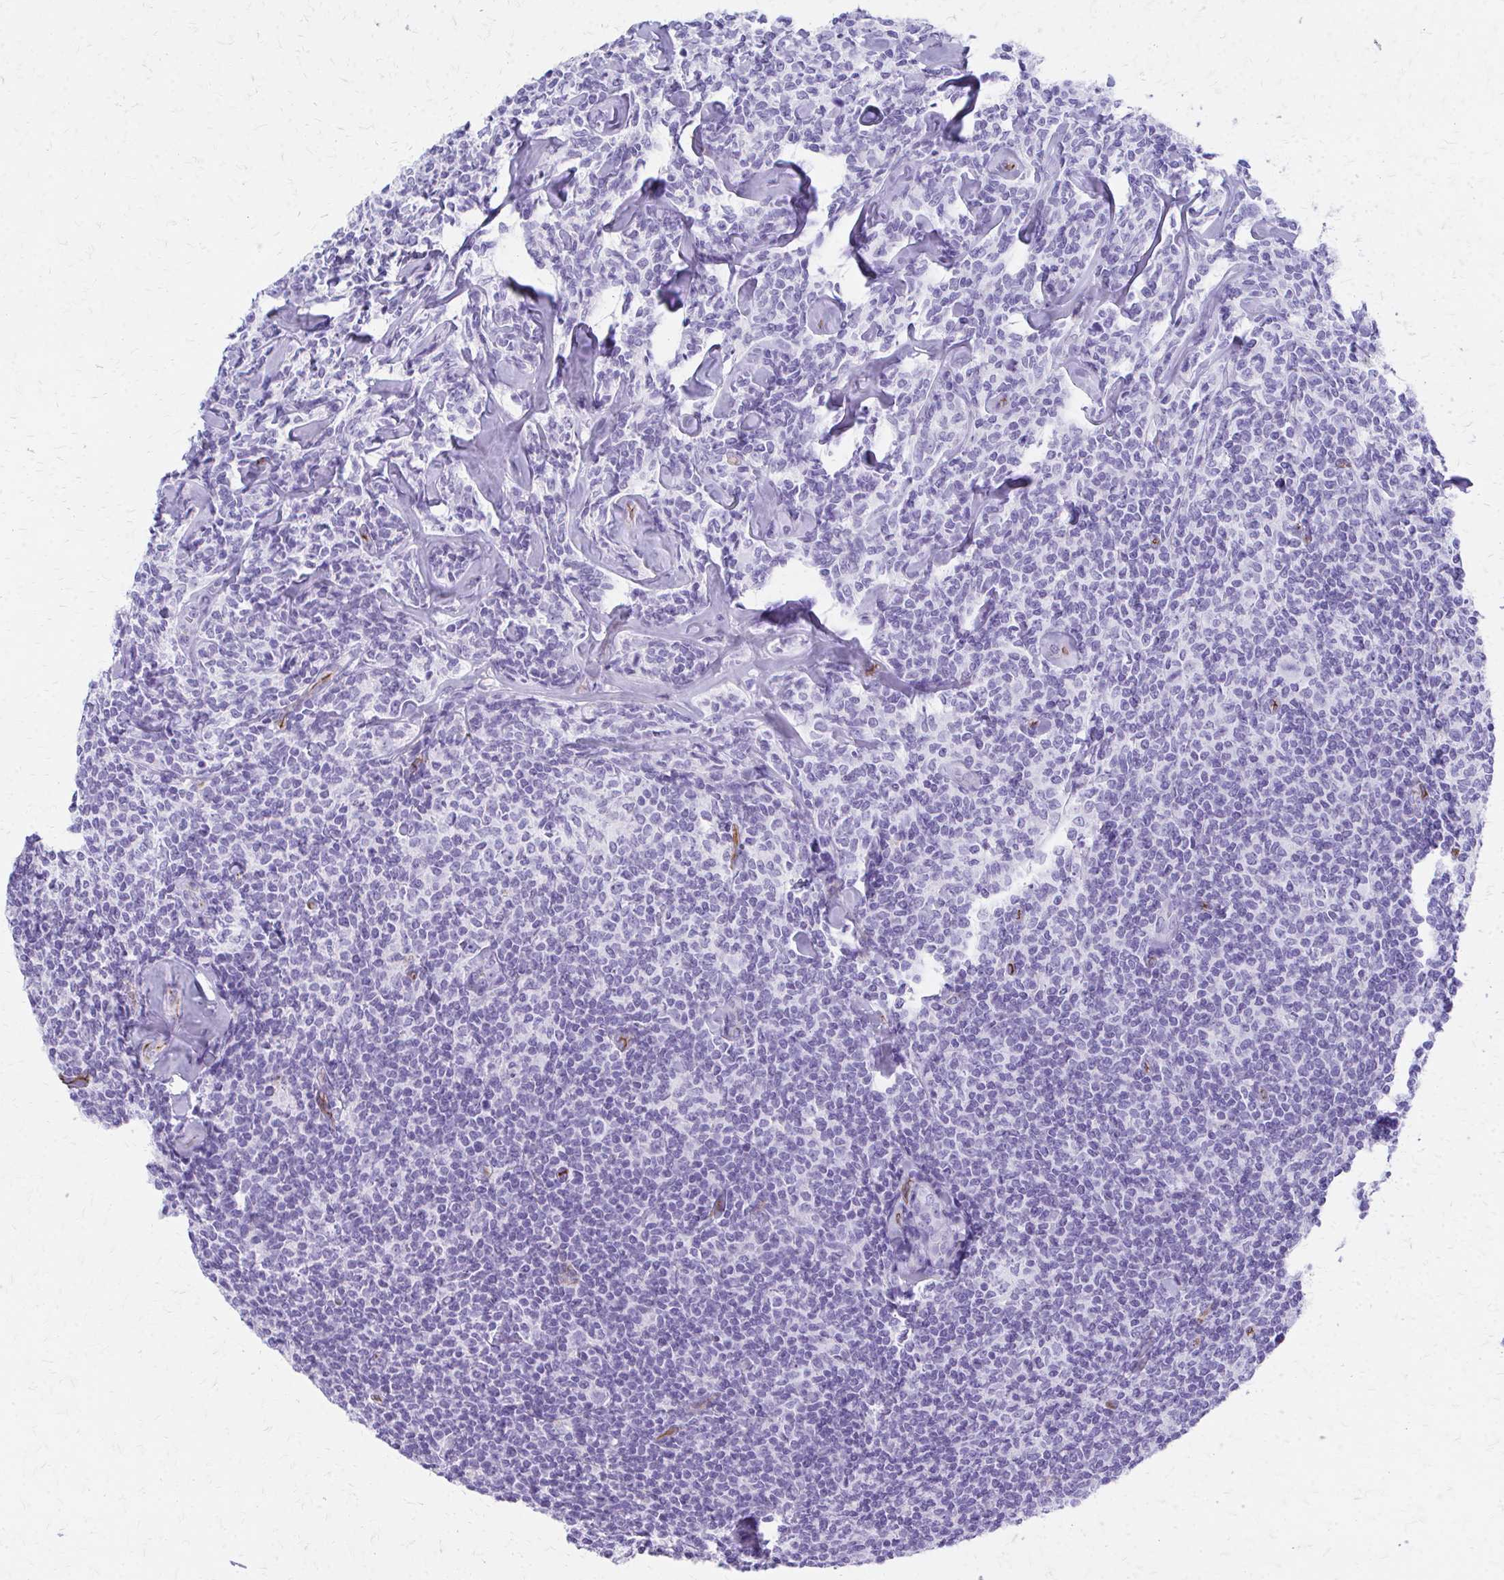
{"staining": {"intensity": "negative", "quantity": "none", "location": "none"}, "tissue": "lymphoma", "cell_type": "Tumor cells", "image_type": "cancer", "snomed": [{"axis": "morphology", "description": "Malignant lymphoma, non-Hodgkin's type, Low grade"}, {"axis": "topography", "description": "Lymph node"}], "caption": "Tumor cells show no significant expression in low-grade malignant lymphoma, non-Hodgkin's type.", "gene": "TPSG1", "patient": {"sex": "female", "age": 56}}